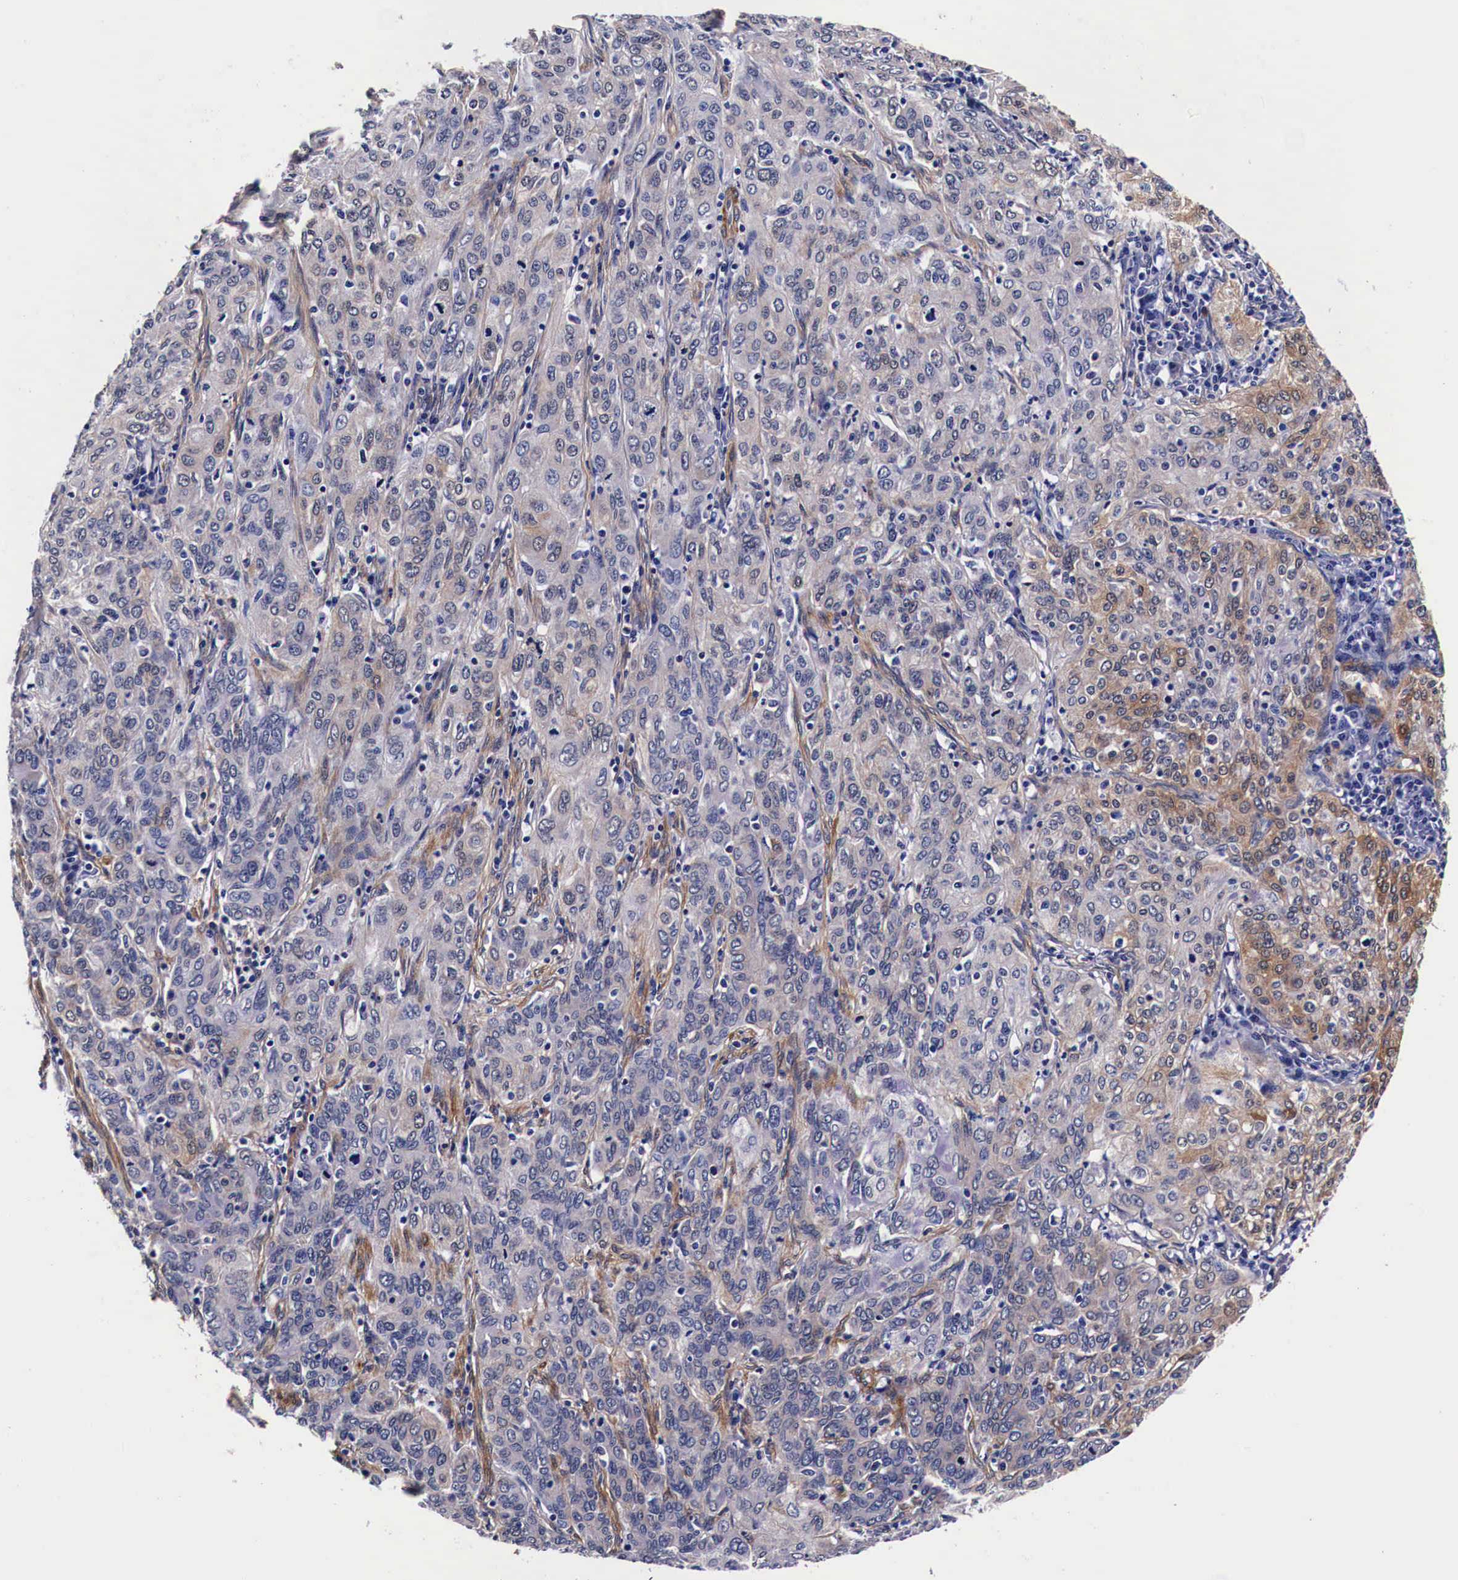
{"staining": {"intensity": "weak", "quantity": "<25%", "location": "cytoplasmic/membranous"}, "tissue": "cervical cancer", "cell_type": "Tumor cells", "image_type": "cancer", "snomed": [{"axis": "morphology", "description": "Squamous cell carcinoma, NOS"}, {"axis": "topography", "description": "Cervix"}], "caption": "Protein analysis of cervical cancer reveals no significant staining in tumor cells.", "gene": "HSPB1", "patient": {"sex": "female", "age": 38}}